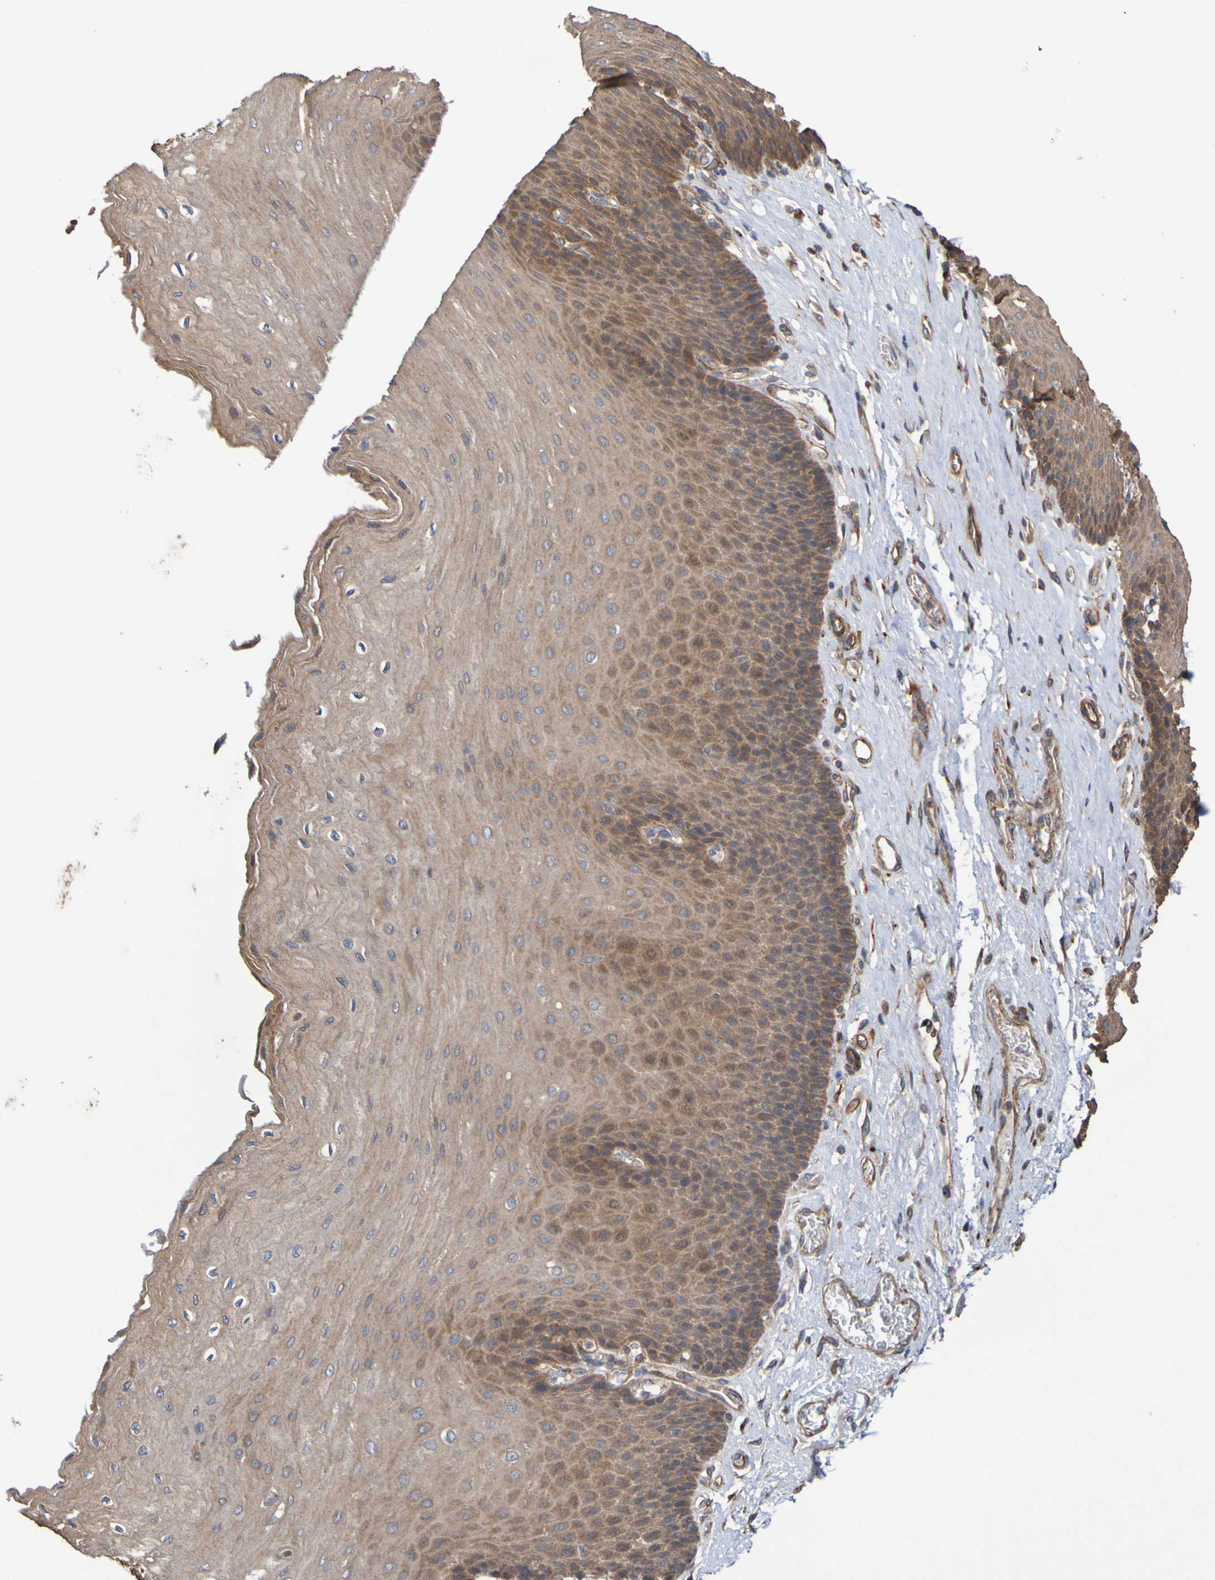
{"staining": {"intensity": "moderate", "quantity": ">75%", "location": "cytoplasmic/membranous"}, "tissue": "esophagus", "cell_type": "Squamous epithelial cells", "image_type": "normal", "snomed": [{"axis": "morphology", "description": "Normal tissue, NOS"}, {"axis": "topography", "description": "Esophagus"}], "caption": "DAB (3,3'-diaminobenzidine) immunohistochemical staining of benign human esophagus exhibits moderate cytoplasmic/membranous protein expression in approximately >75% of squamous epithelial cells.", "gene": "UCN", "patient": {"sex": "female", "age": 72}}